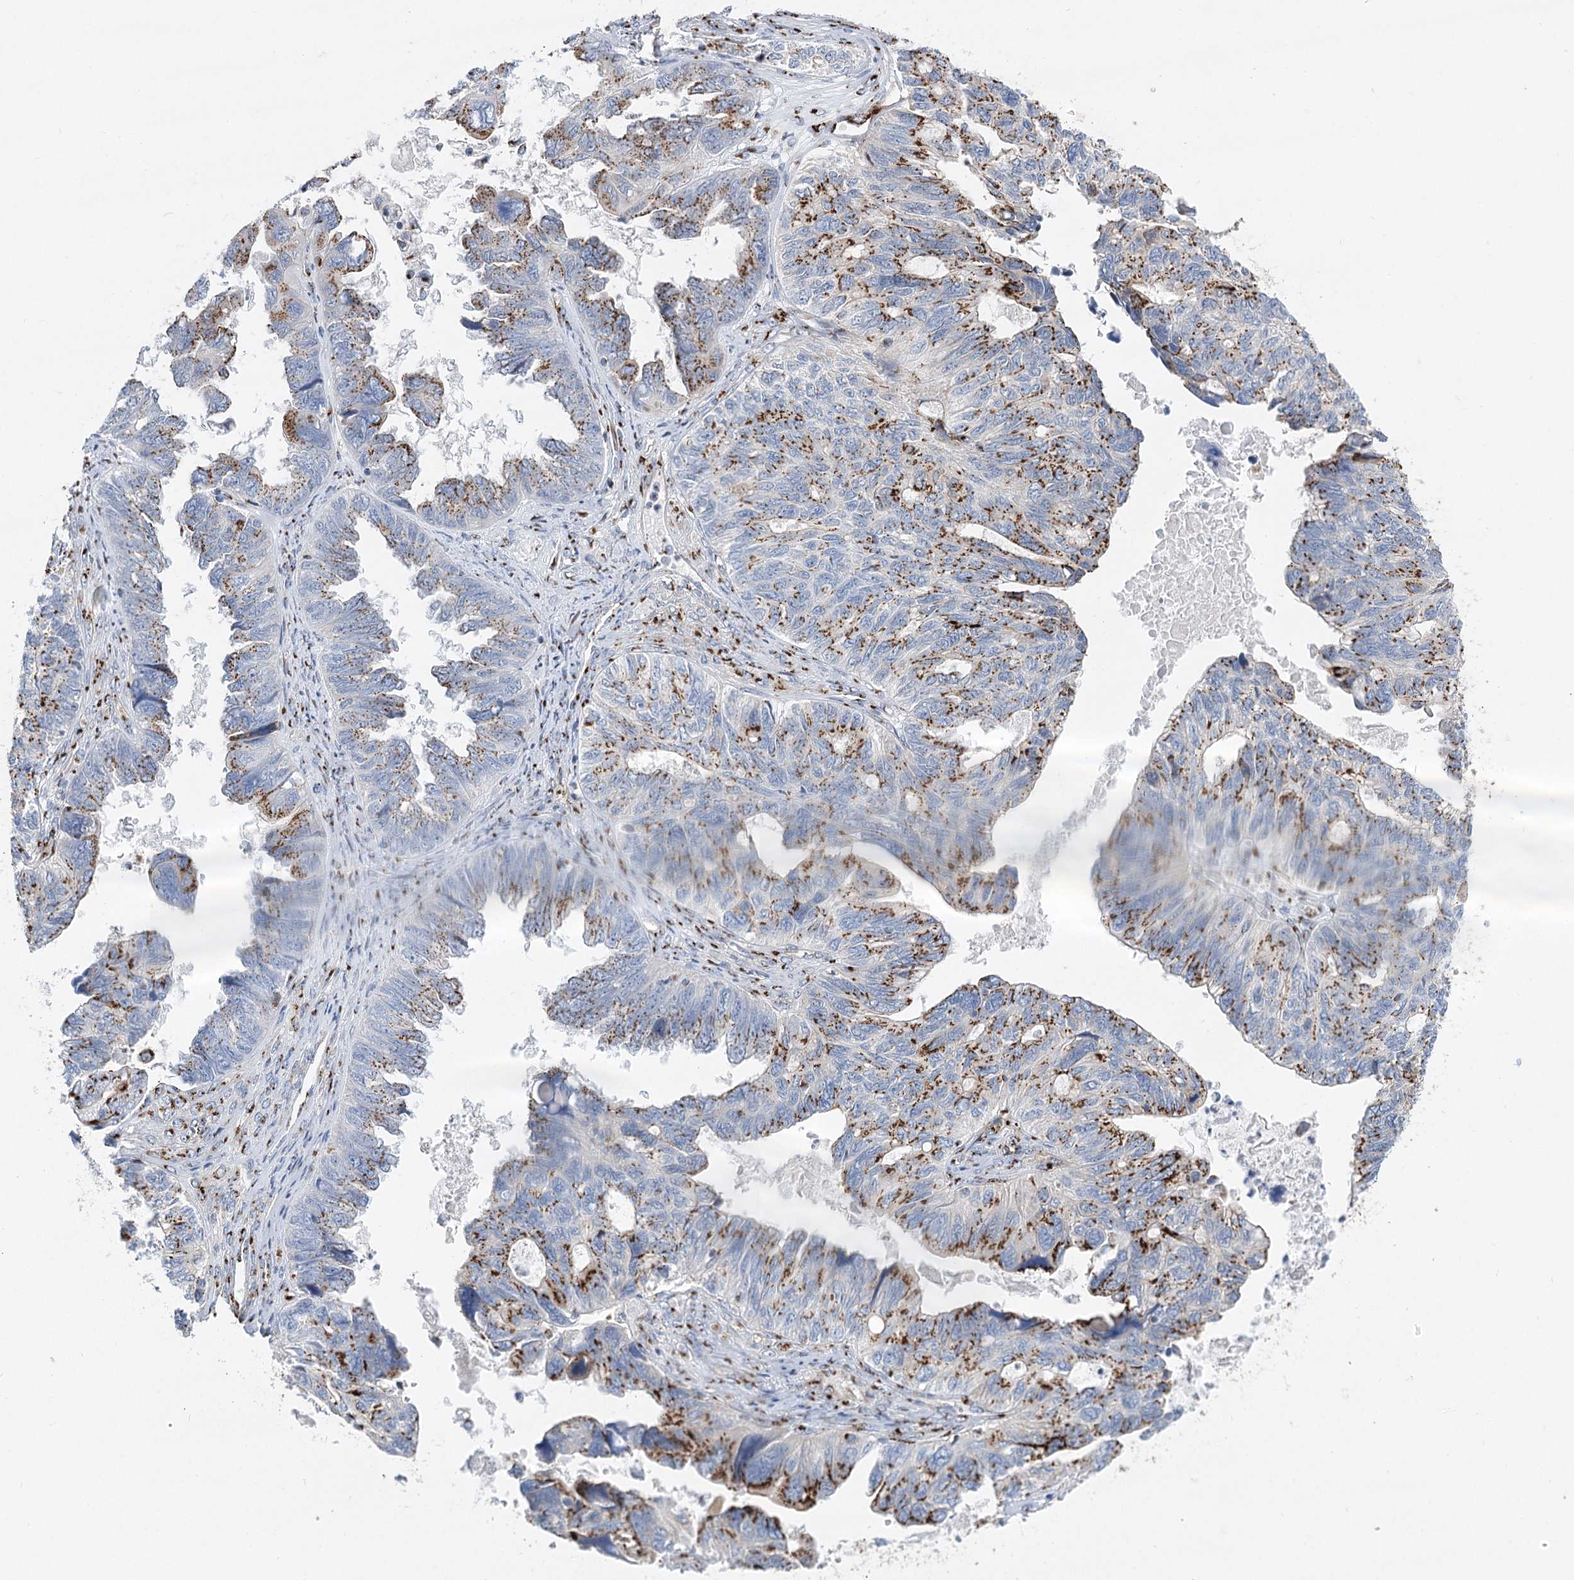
{"staining": {"intensity": "strong", "quantity": "25%-75%", "location": "cytoplasmic/membranous"}, "tissue": "ovarian cancer", "cell_type": "Tumor cells", "image_type": "cancer", "snomed": [{"axis": "morphology", "description": "Cystadenocarcinoma, serous, NOS"}, {"axis": "topography", "description": "Ovary"}], "caption": "High-power microscopy captured an immunohistochemistry photomicrograph of serous cystadenocarcinoma (ovarian), revealing strong cytoplasmic/membranous positivity in about 25%-75% of tumor cells.", "gene": "TMEM165", "patient": {"sex": "female", "age": 79}}